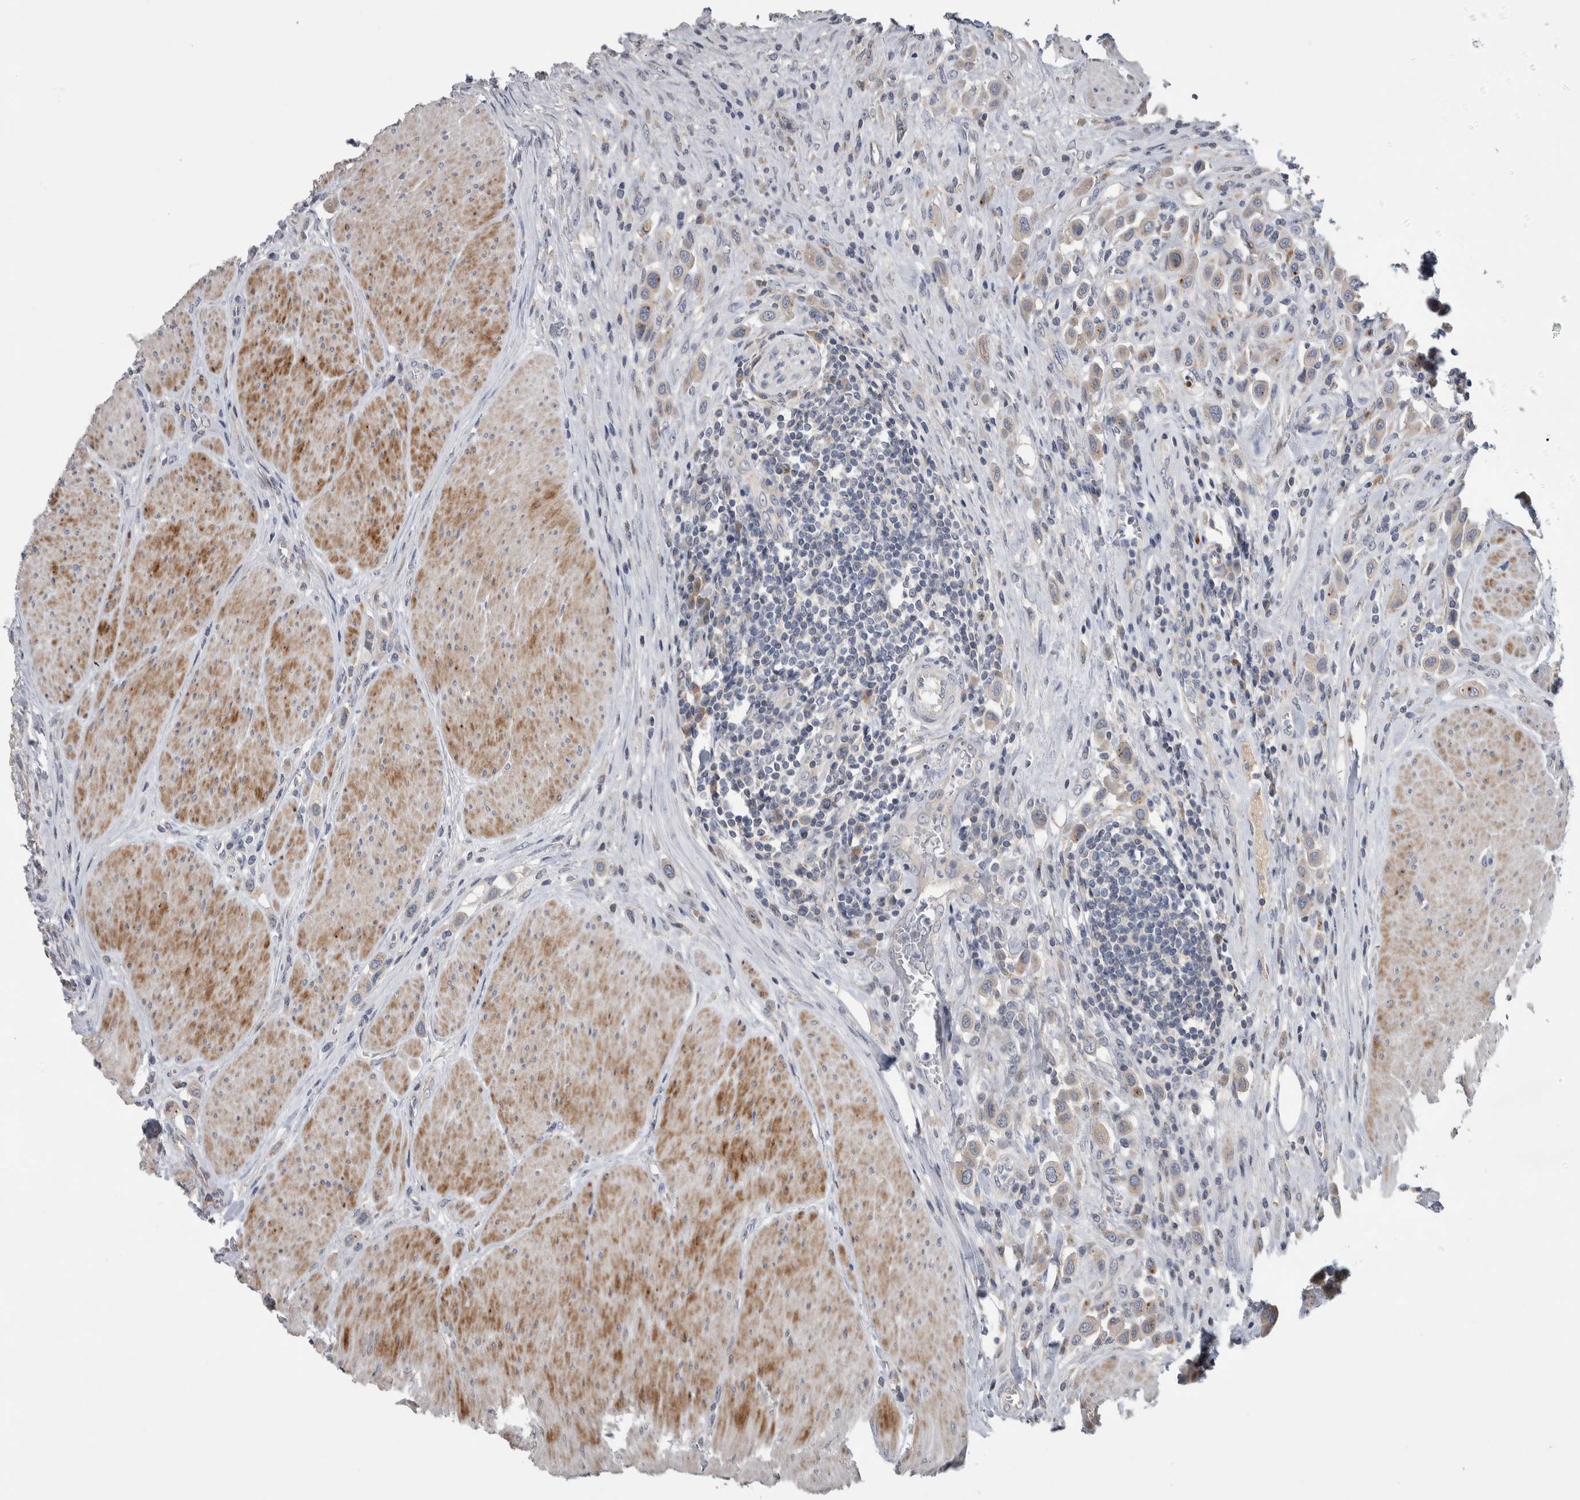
{"staining": {"intensity": "weak", "quantity": "<25%", "location": "cytoplasmic/membranous"}, "tissue": "urothelial cancer", "cell_type": "Tumor cells", "image_type": "cancer", "snomed": [{"axis": "morphology", "description": "Urothelial carcinoma, High grade"}, {"axis": "topography", "description": "Urinary bladder"}], "caption": "DAB immunohistochemical staining of human urothelial cancer reveals no significant positivity in tumor cells.", "gene": "FAM83G", "patient": {"sex": "male", "age": 50}}